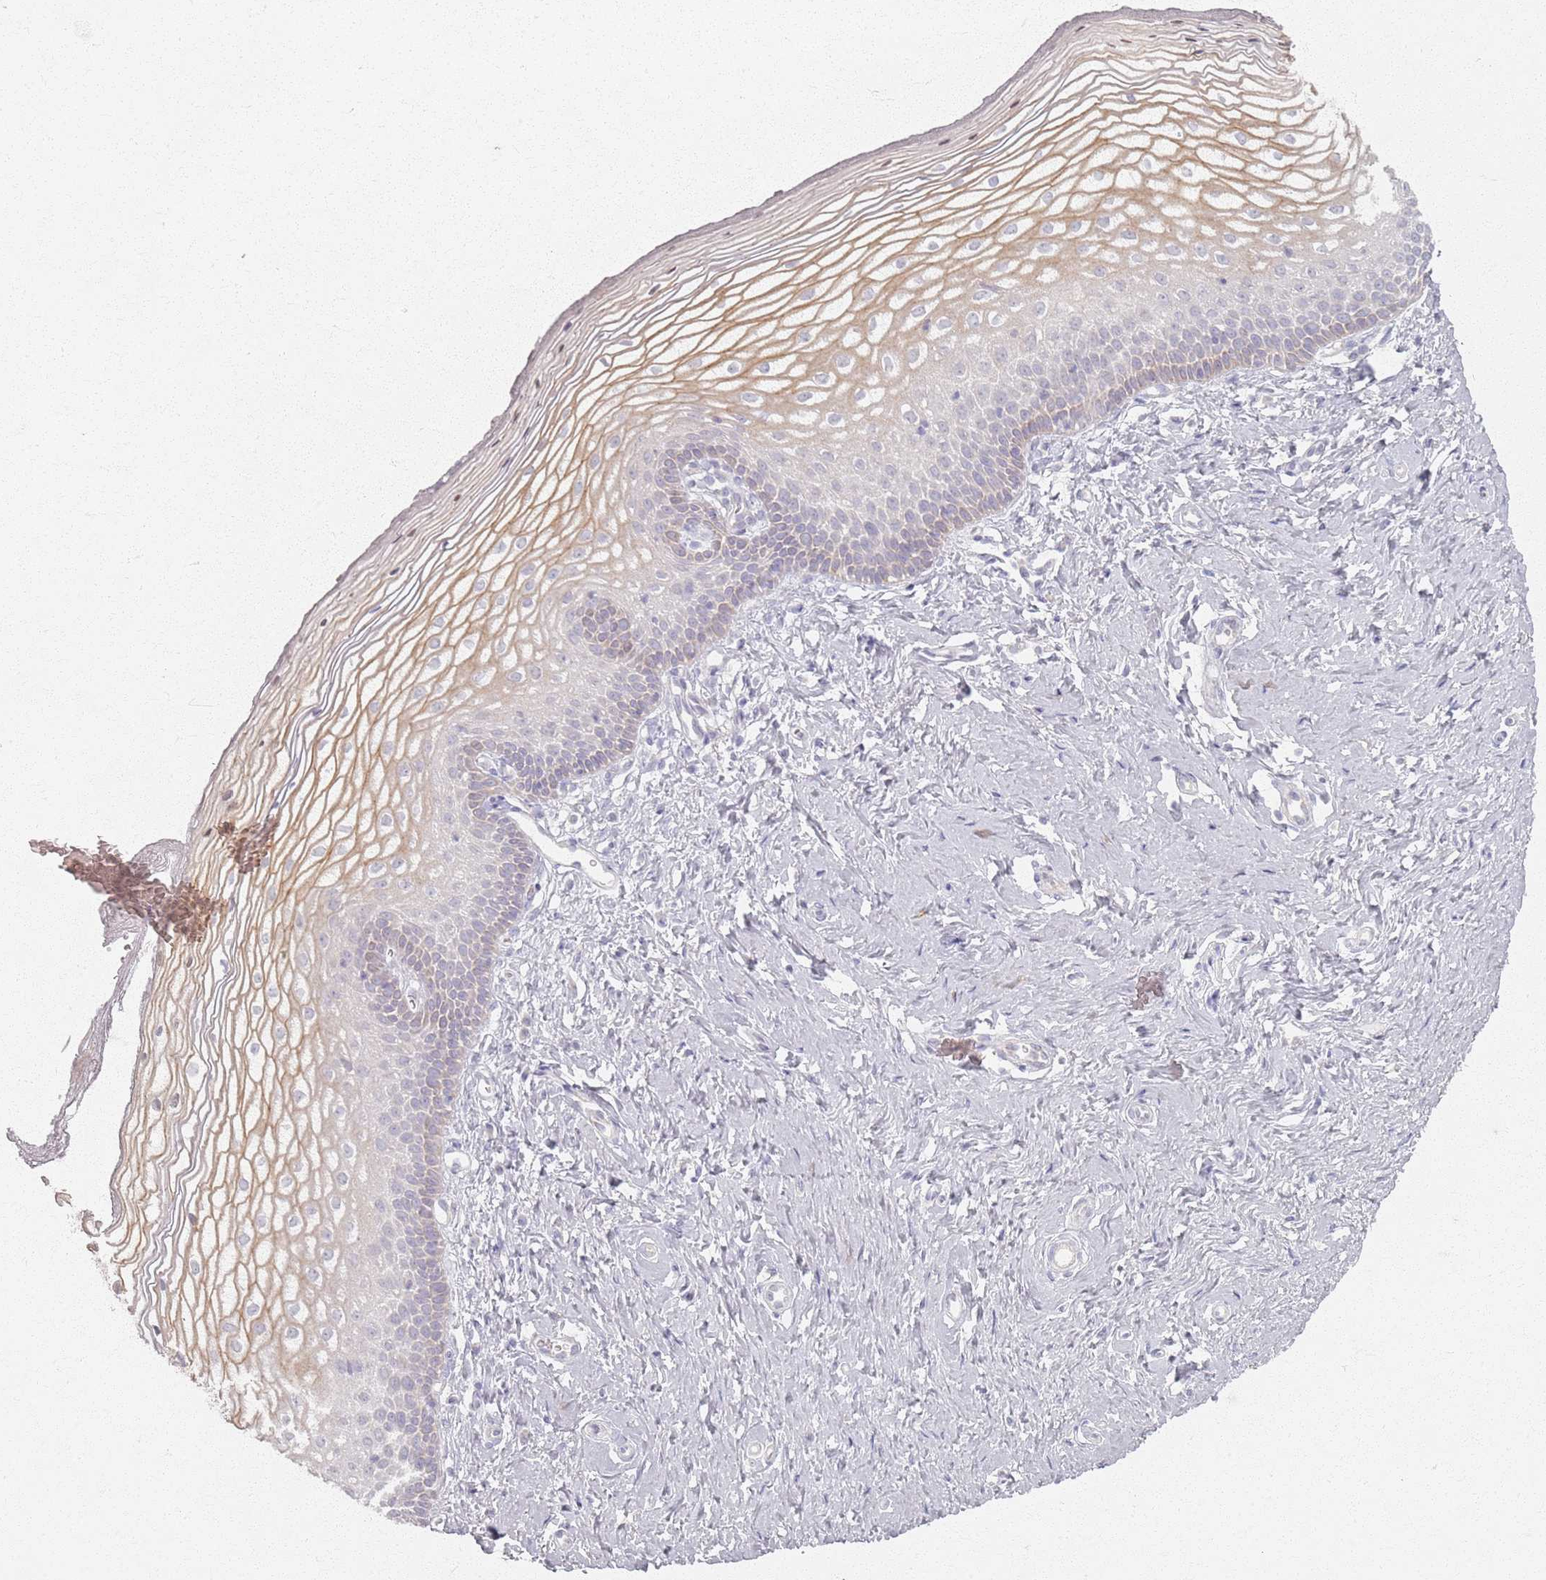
{"staining": {"intensity": "moderate", "quantity": "25%-75%", "location": "cytoplasmic/membranous"}, "tissue": "vagina", "cell_type": "Squamous epithelial cells", "image_type": "normal", "snomed": [{"axis": "morphology", "description": "Normal tissue, NOS"}, {"axis": "topography", "description": "Vagina"}], "caption": "The photomicrograph reveals a brown stain indicating the presence of a protein in the cytoplasmic/membranous of squamous epithelial cells in vagina. The staining is performed using DAB brown chromogen to label protein expression. The nuclei are counter-stained blue using hematoxylin.", "gene": "PKD2L2", "patient": {"sex": "female", "age": 65}}